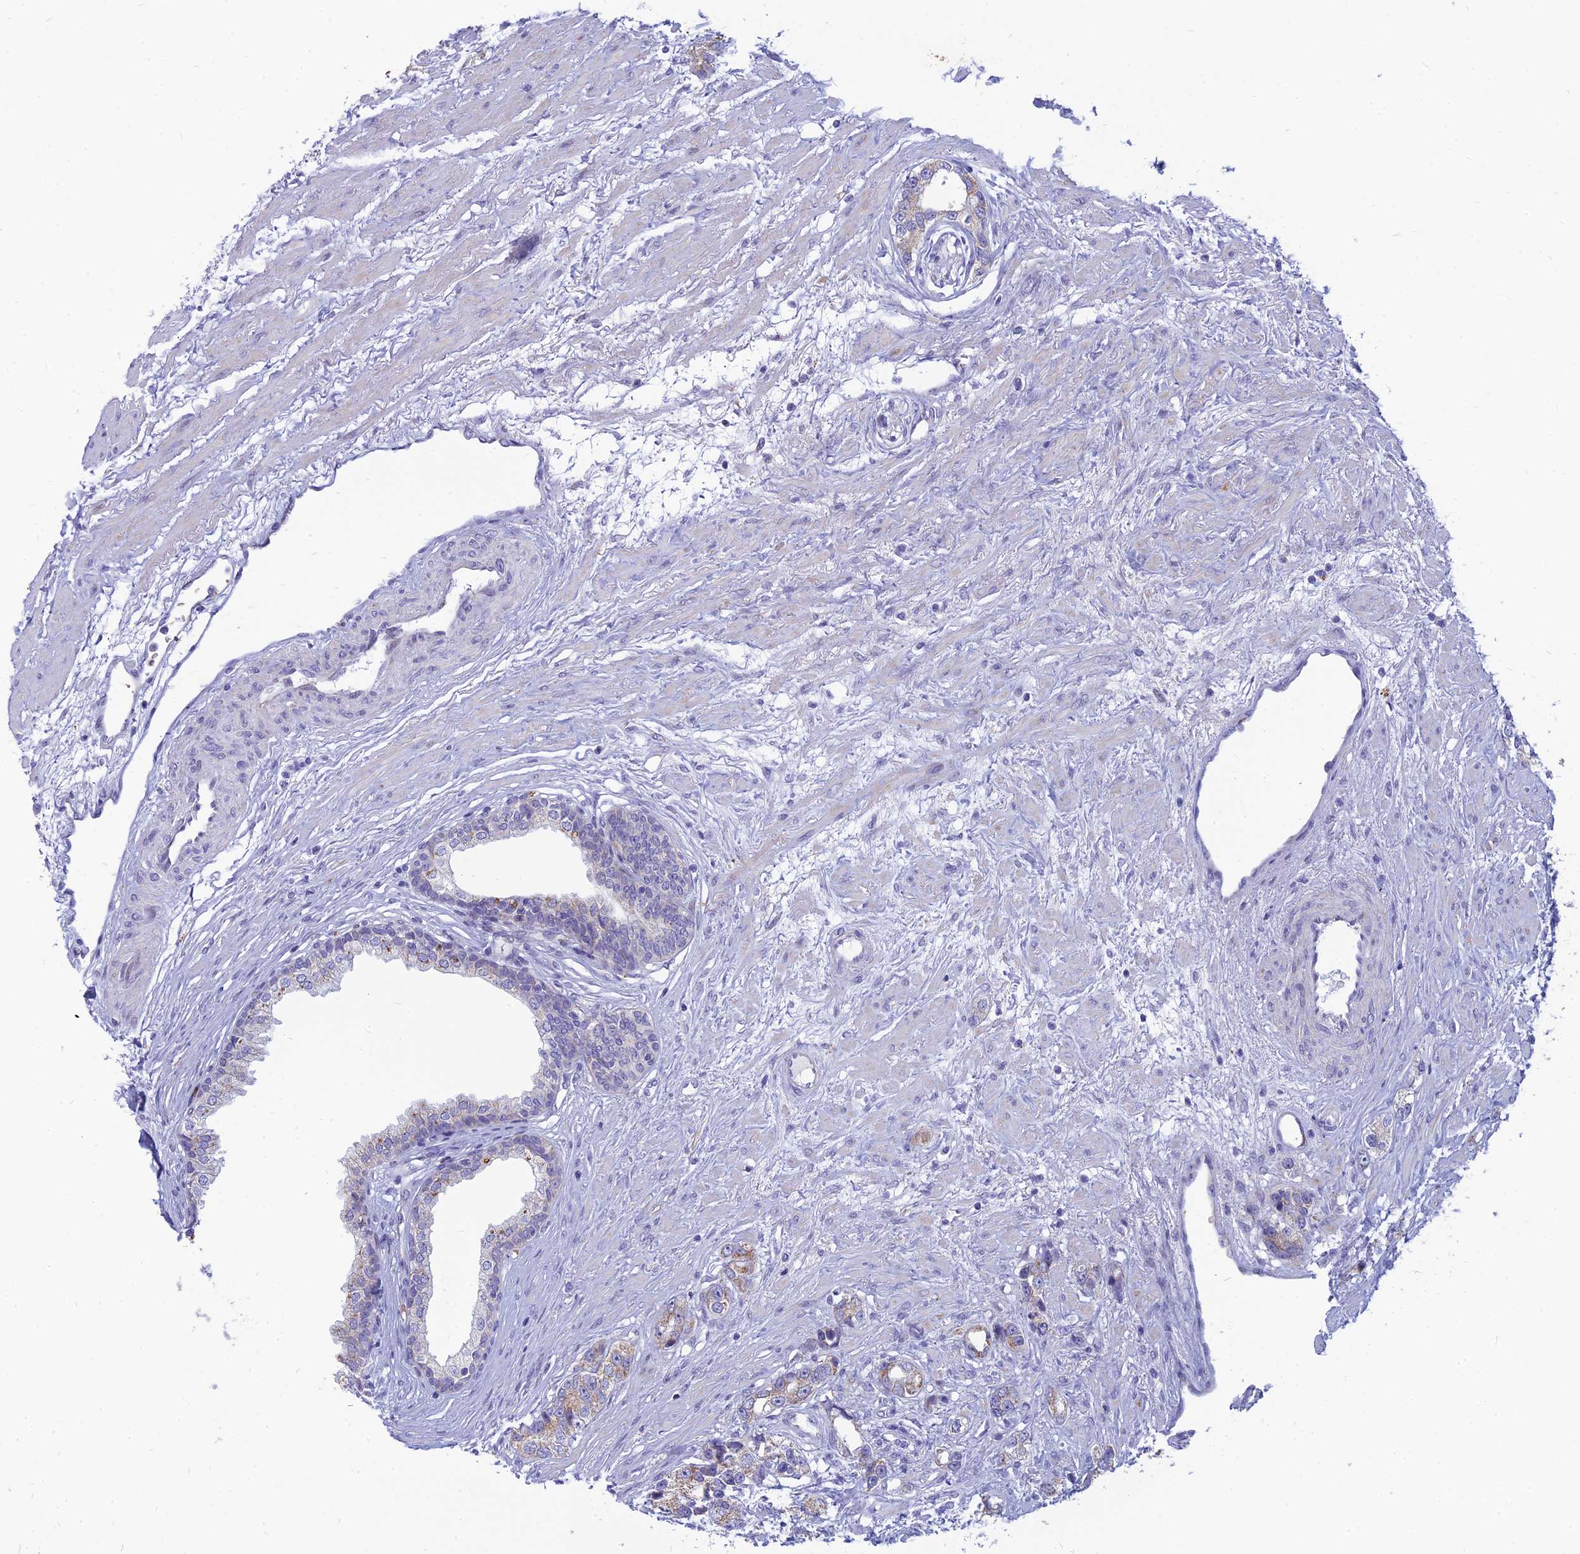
{"staining": {"intensity": "weak", "quantity": "<25%", "location": "cytoplasmic/membranous"}, "tissue": "prostate cancer", "cell_type": "Tumor cells", "image_type": "cancer", "snomed": [{"axis": "morphology", "description": "Adenocarcinoma, High grade"}, {"axis": "topography", "description": "Prostate"}], "caption": "The histopathology image displays no staining of tumor cells in prostate cancer (adenocarcinoma (high-grade)). Brightfield microscopy of immunohistochemistry stained with DAB (brown) and hematoxylin (blue), captured at high magnification.", "gene": "HHAT", "patient": {"sex": "male", "age": 63}}